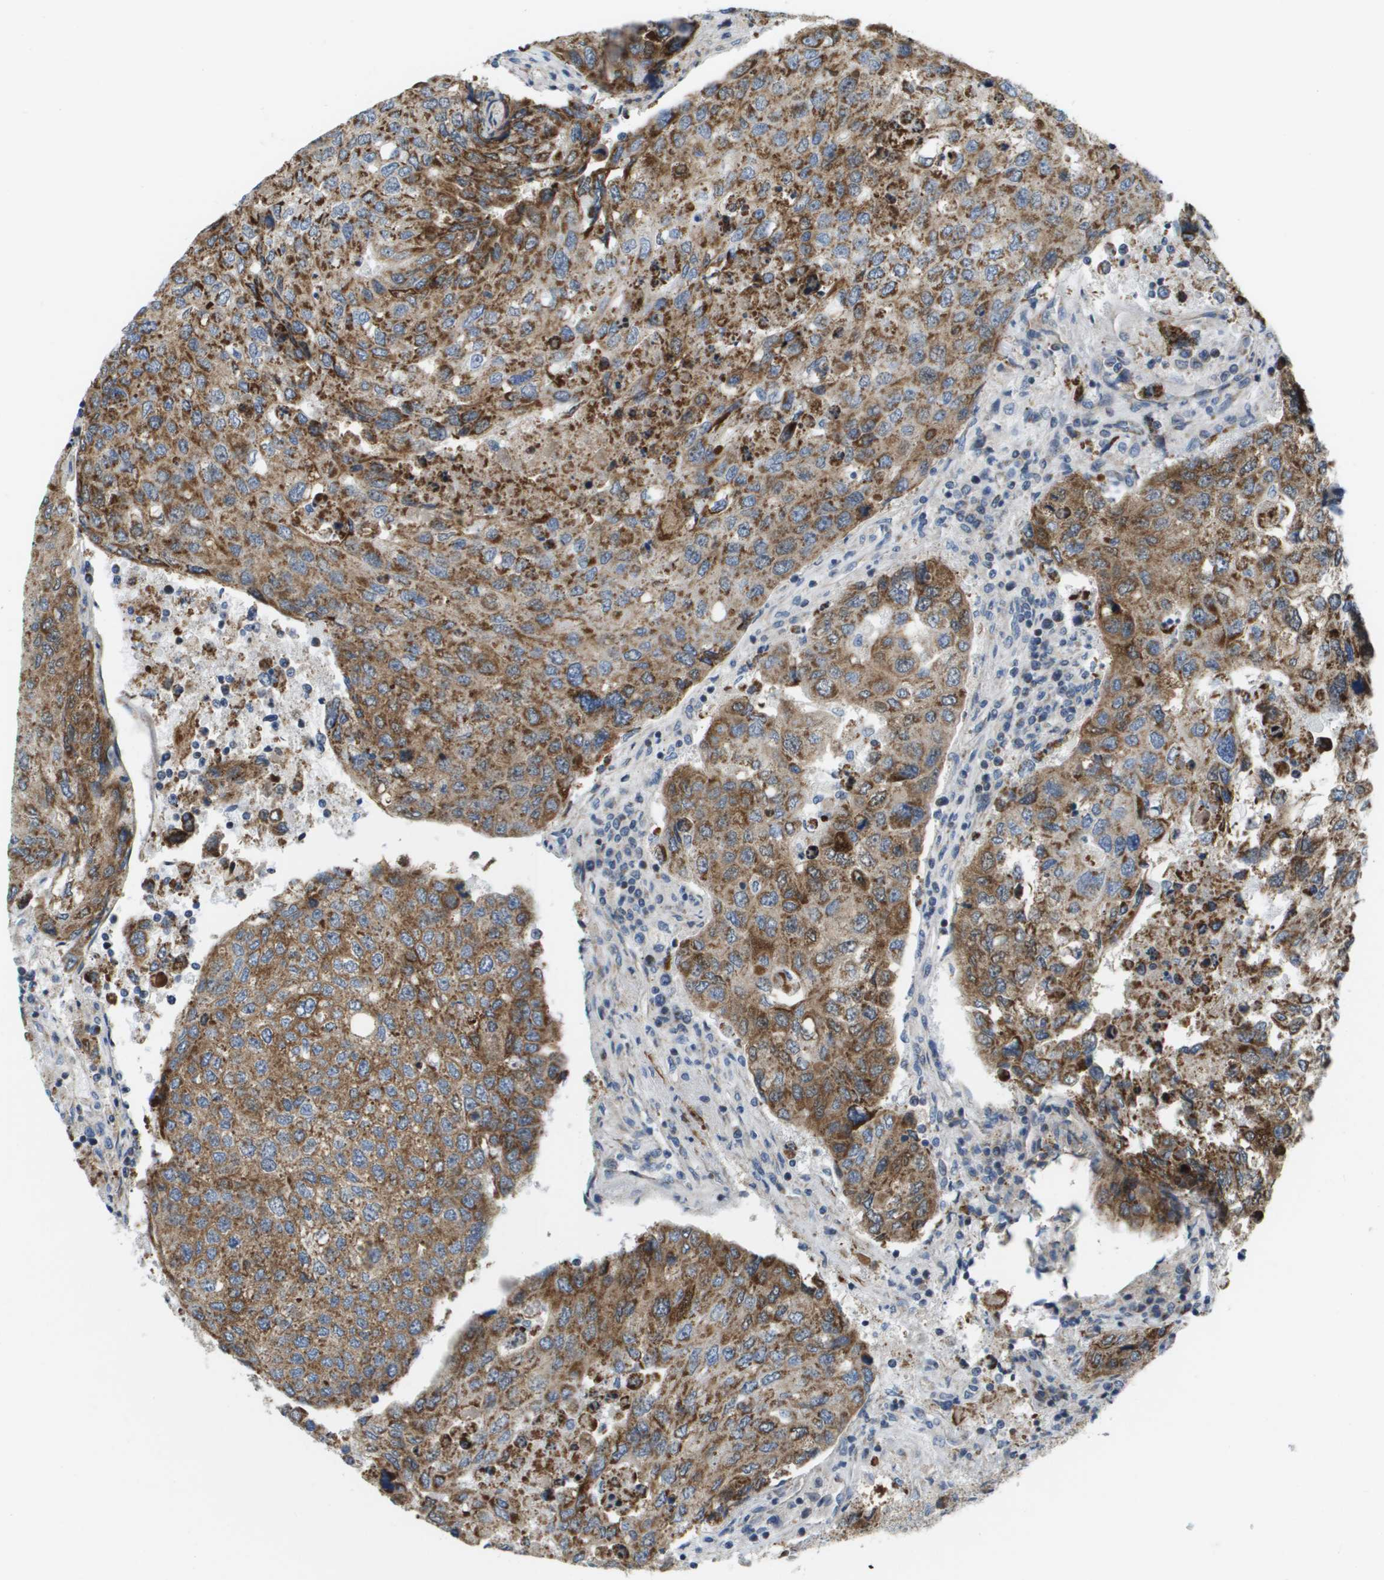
{"staining": {"intensity": "moderate", "quantity": ">75%", "location": "cytoplasmic/membranous"}, "tissue": "urothelial cancer", "cell_type": "Tumor cells", "image_type": "cancer", "snomed": [{"axis": "morphology", "description": "Urothelial carcinoma, High grade"}, {"axis": "topography", "description": "Lymph node"}, {"axis": "topography", "description": "Urinary bladder"}], "caption": "Protein staining of urothelial carcinoma (high-grade) tissue displays moderate cytoplasmic/membranous positivity in about >75% of tumor cells.", "gene": "KRT23", "patient": {"sex": "male", "age": 51}}